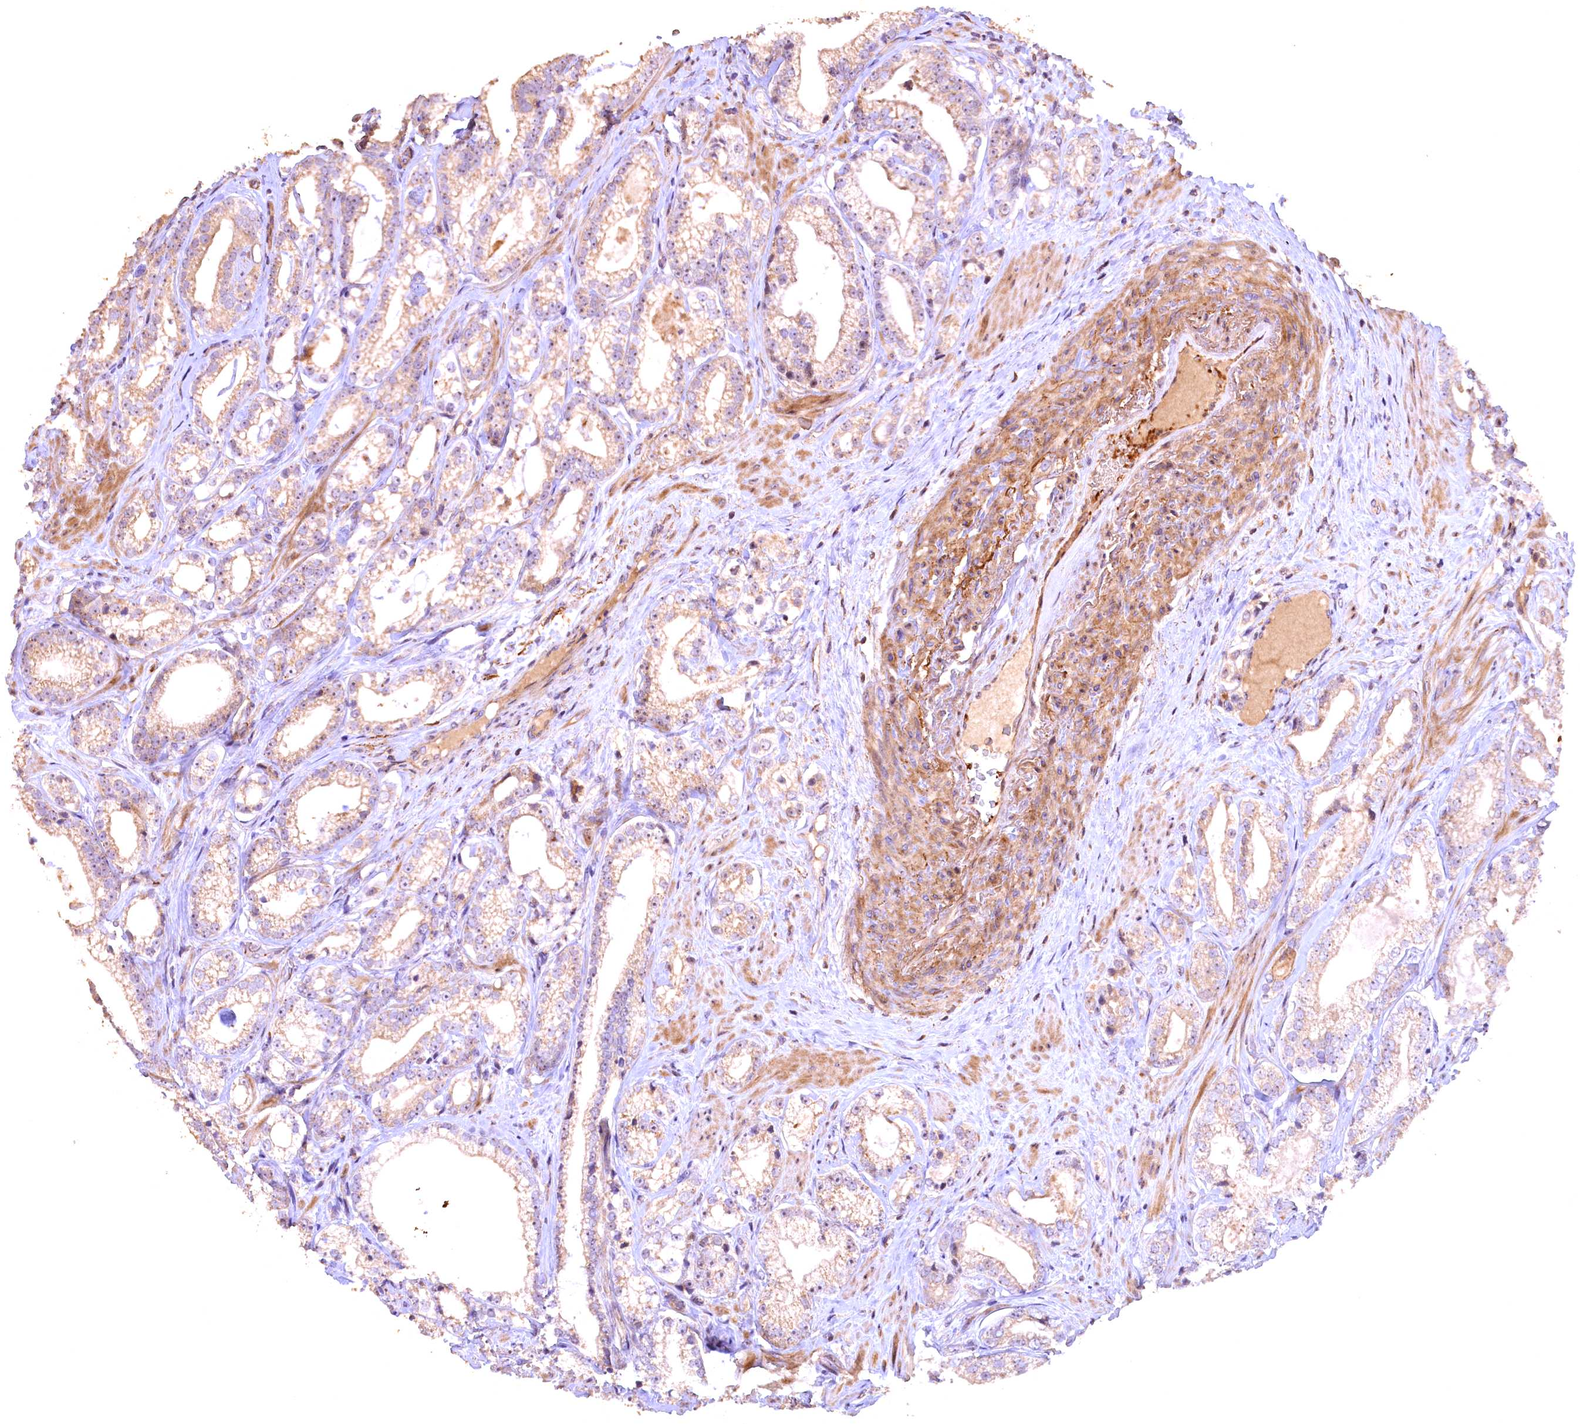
{"staining": {"intensity": "weak", "quantity": "25%-75%", "location": "cytoplasmic/membranous"}, "tissue": "prostate cancer", "cell_type": "Tumor cells", "image_type": "cancer", "snomed": [{"axis": "morphology", "description": "Adenocarcinoma, High grade"}, {"axis": "topography", "description": "Prostate"}], "caption": "Immunohistochemistry photomicrograph of neoplastic tissue: human prostate cancer (high-grade adenocarcinoma) stained using immunohistochemistry displays low levels of weak protein expression localized specifically in the cytoplasmic/membranous of tumor cells, appearing as a cytoplasmic/membranous brown color.", "gene": "FUZ", "patient": {"sex": "male", "age": 60}}